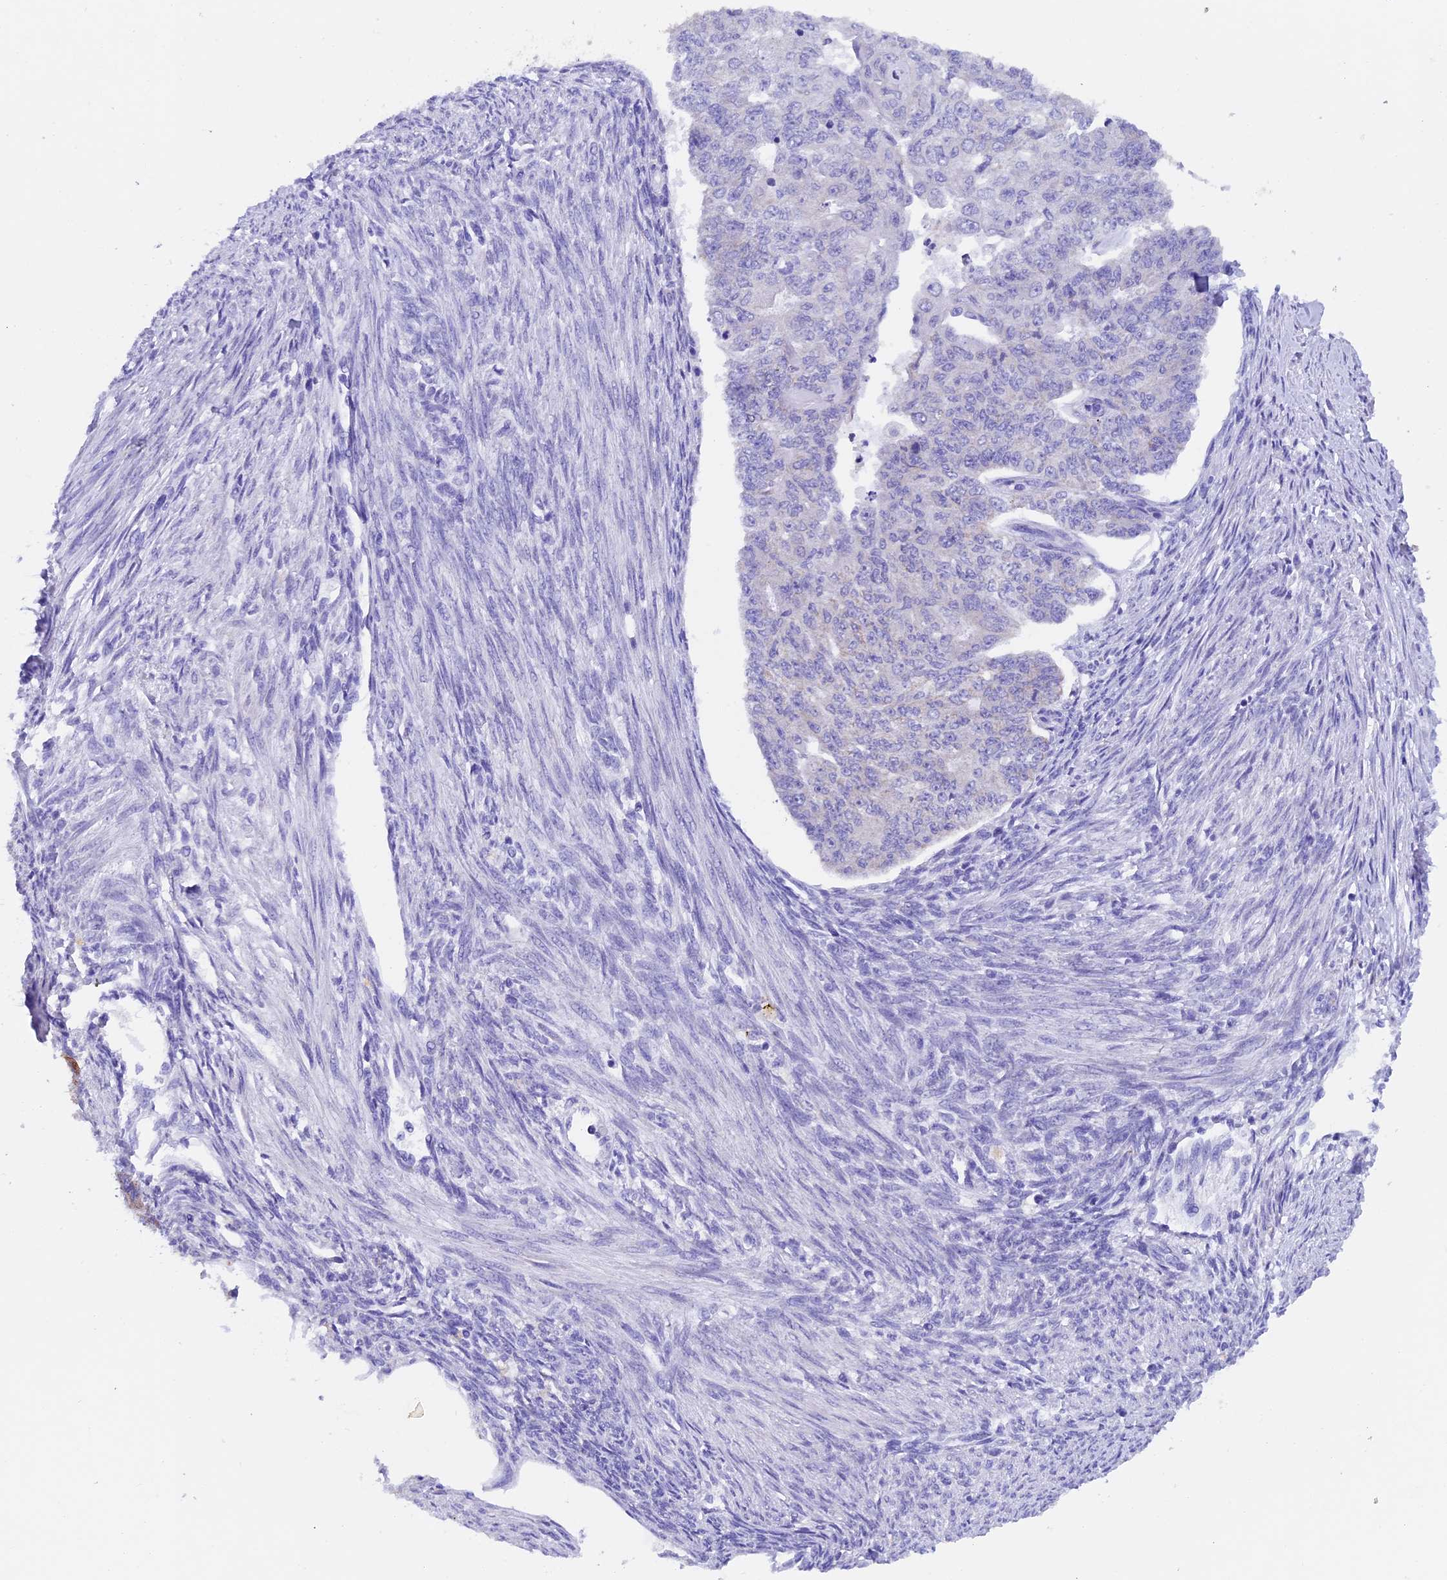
{"staining": {"intensity": "moderate", "quantity": "<25%", "location": "cytoplasmic/membranous"}, "tissue": "endometrial cancer", "cell_type": "Tumor cells", "image_type": "cancer", "snomed": [{"axis": "morphology", "description": "Adenocarcinoma, NOS"}, {"axis": "topography", "description": "Endometrium"}], "caption": "Moderate cytoplasmic/membranous protein staining is appreciated in approximately <25% of tumor cells in endometrial adenocarcinoma. Using DAB (brown) and hematoxylin (blue) stains, captured at high magnification using brightfield microscopy.", "gene": "SLC8B1", "patient": {"sex": "female", "age": 32}}